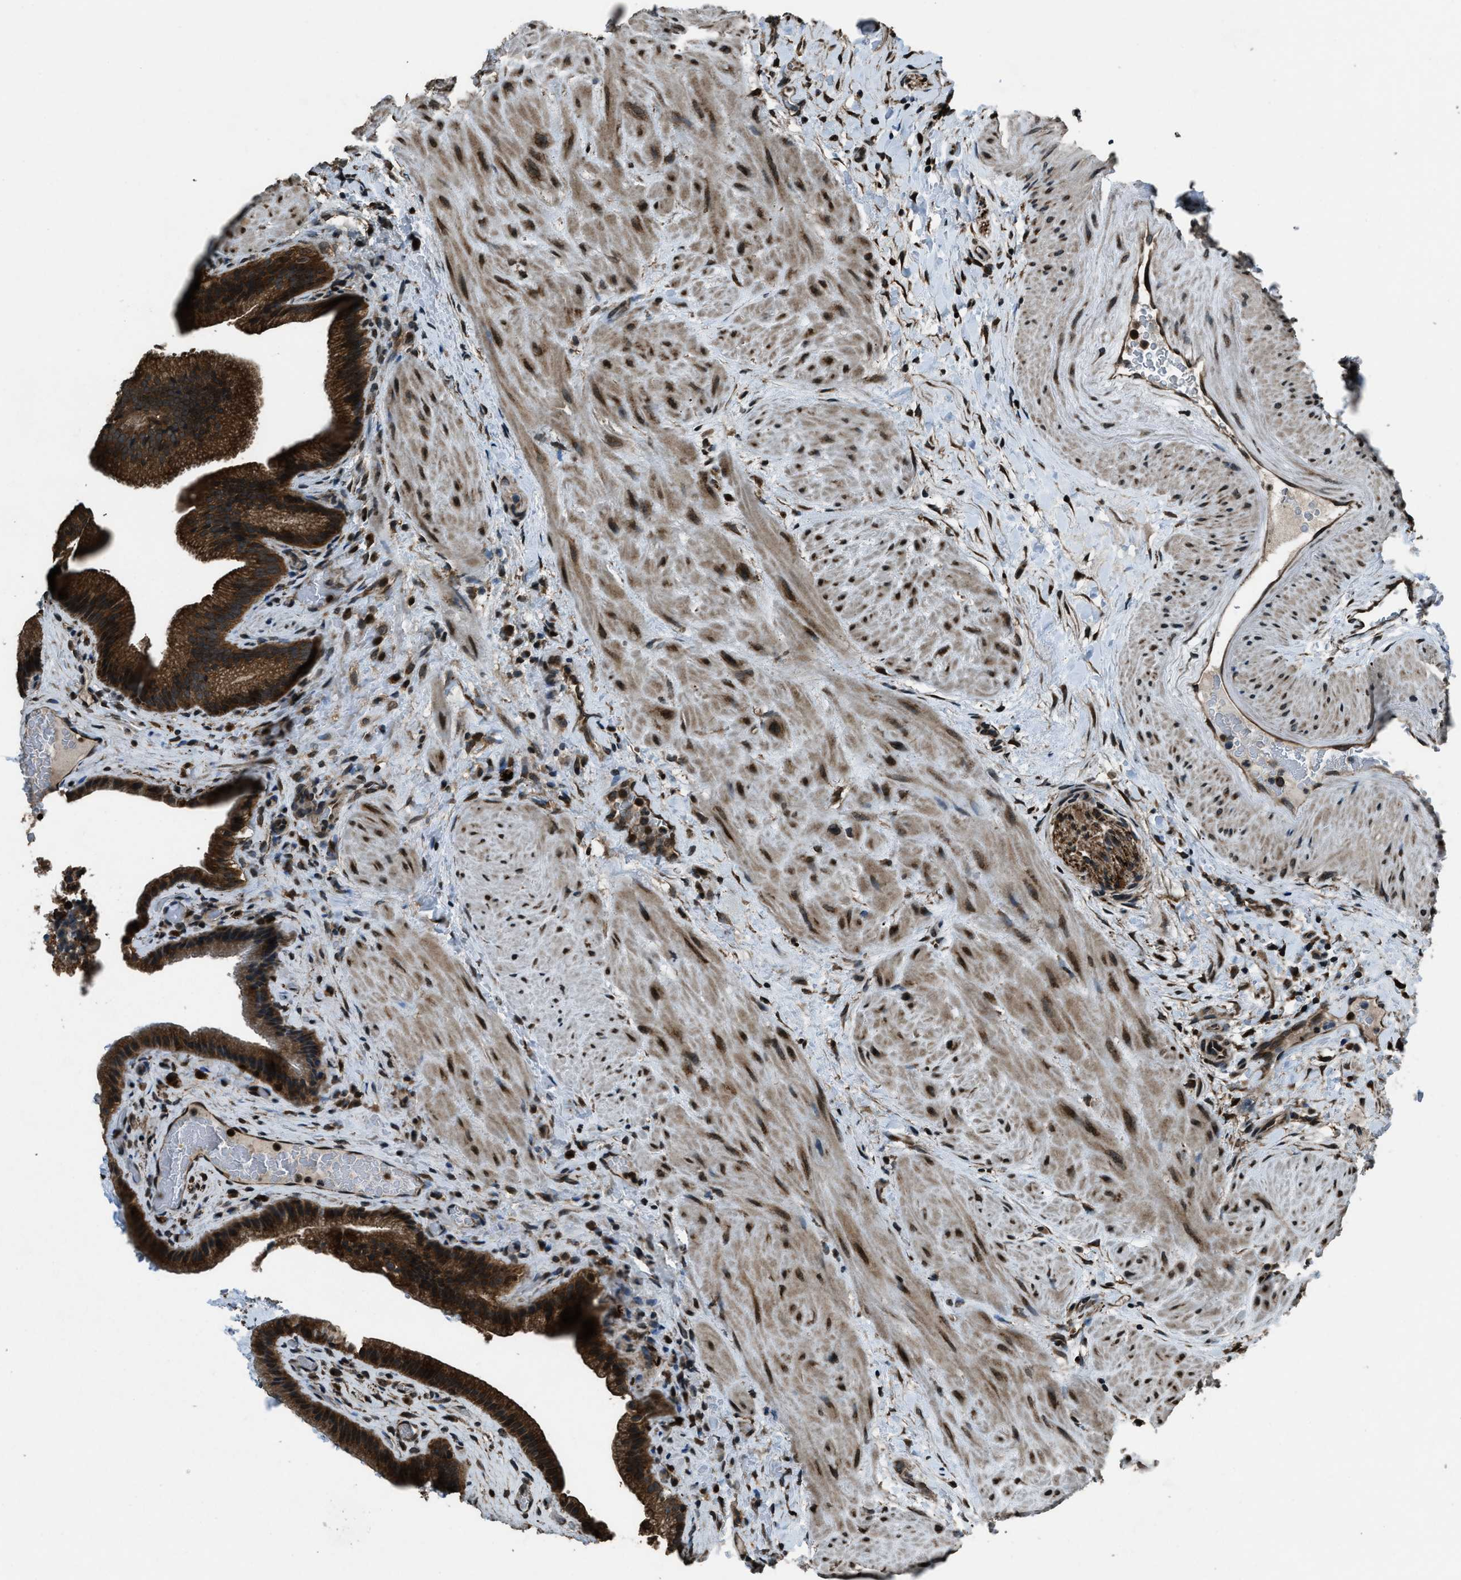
{"staining": {"intensity": "strong", "quantity": ">75%", "location": "cytoplasmic/membranous"}, "tissue": "gallbladder", "cell_type": "Glandular cells", "image_type": "normal", "snomed": [{"axis": "morphology", "description": "Normal tissue, NOS"}, {"axis": "topography", "description": "Gallbladder"}], "caption": "Protein expression by immunohistochemistry shows strong cytoplasmic/membranous positivity in about >75% of glandular cells in normal gallbladder. The staining was performed using DAB, with brown indicating positive protein expression. Nuclei are stained blue with hematoxylin.", "gene": "TRIM4", "patient": {"sex": "male", "age": 49}}